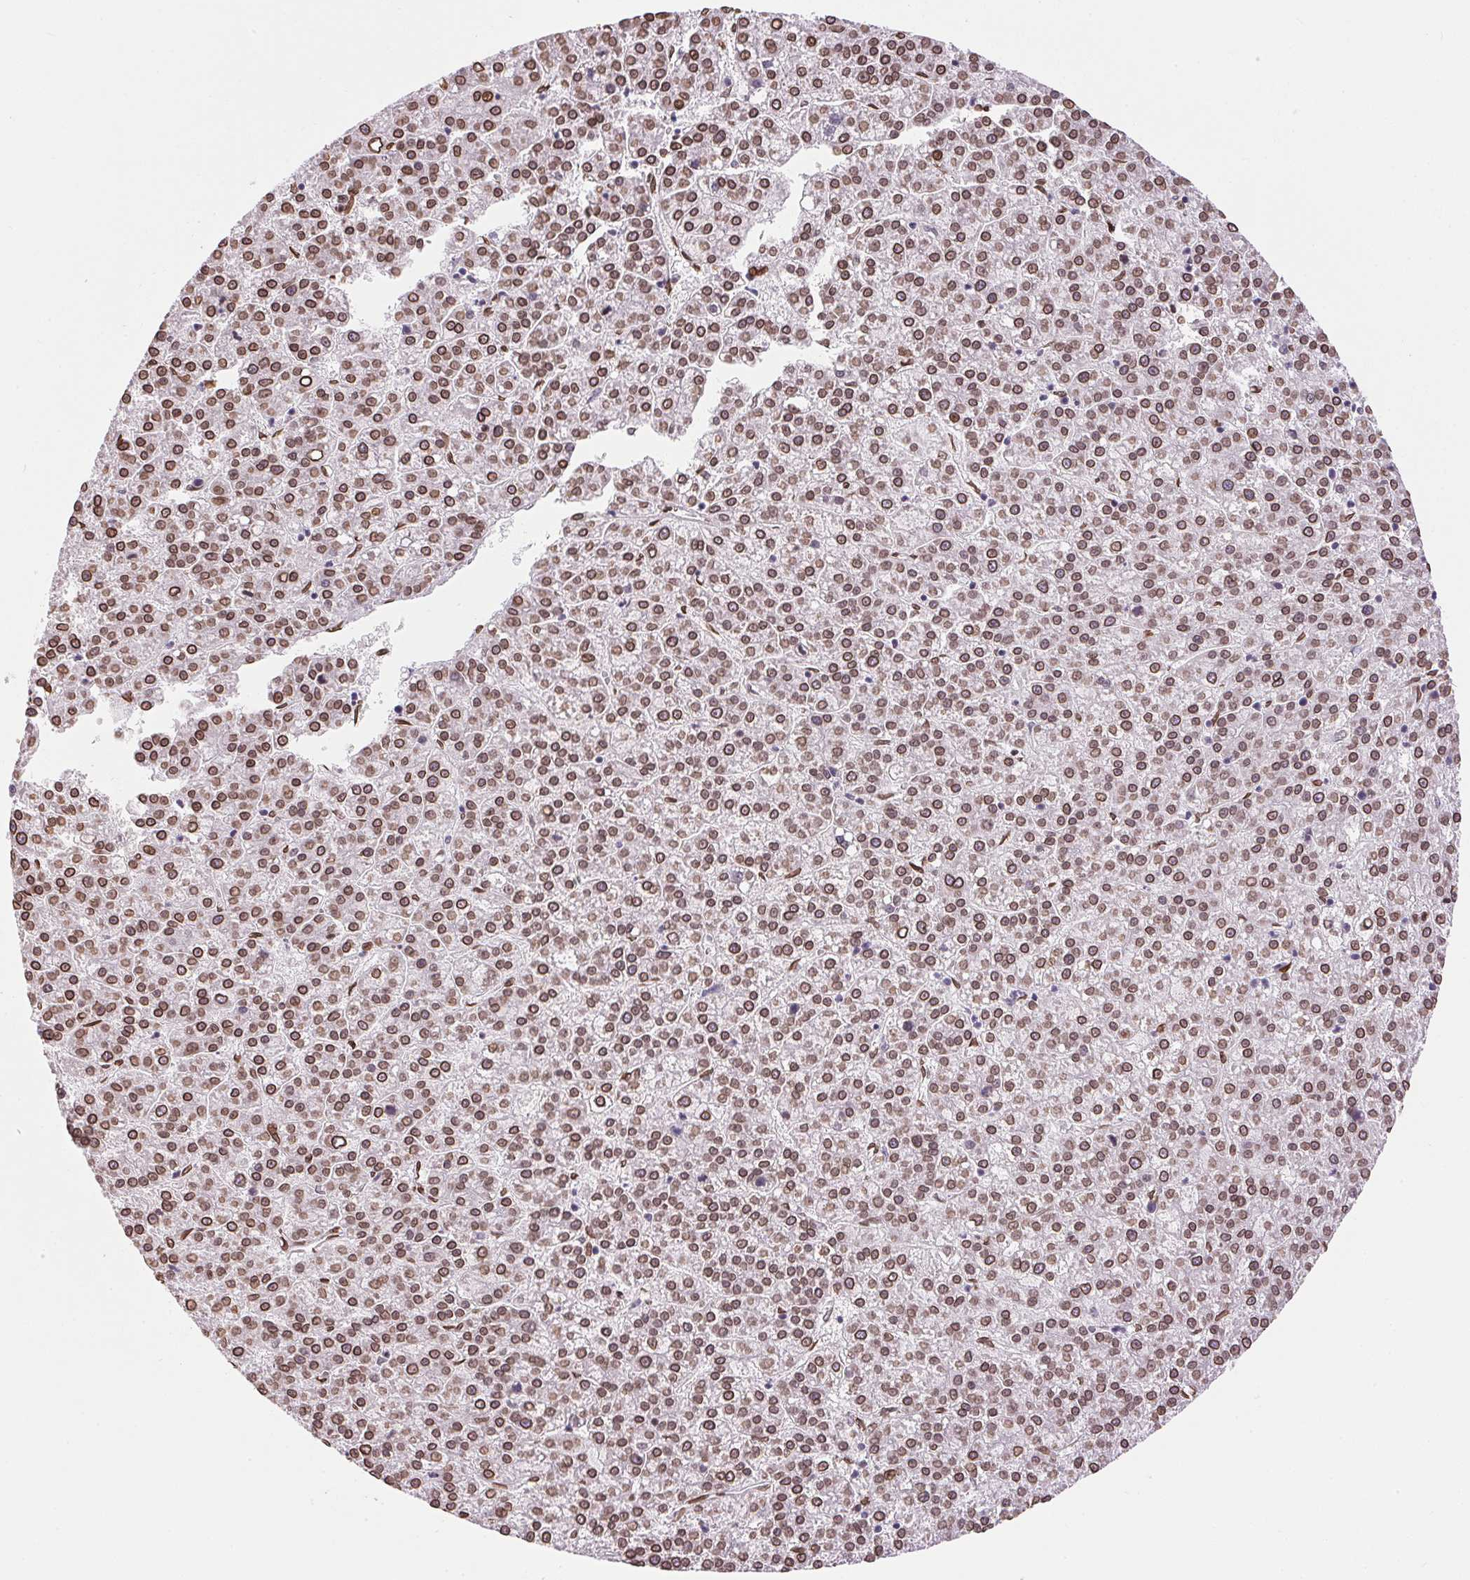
{"staining": {"intensity": "moderate", "quantity": ">75%", "location": "cytoplasmic/membranous,nuclear"}, "tissue": "liver cancer", "cell_type": "Tumor cells", "image_type": "cancer", "snomed": [{"axis": "morphology", "description": "Carcinoma, Hepatocellular, NOS"}, {"axis": "topography", "description": "Liver"}], "caption": "Liver cancer stained with a brown dye displays moderate cytoplasmic/membranous and nuclear positive positivity in approximately >75% of tumor cells.", "gene": "TMEM175", "patient": {"sex": "female", "age": 58}}